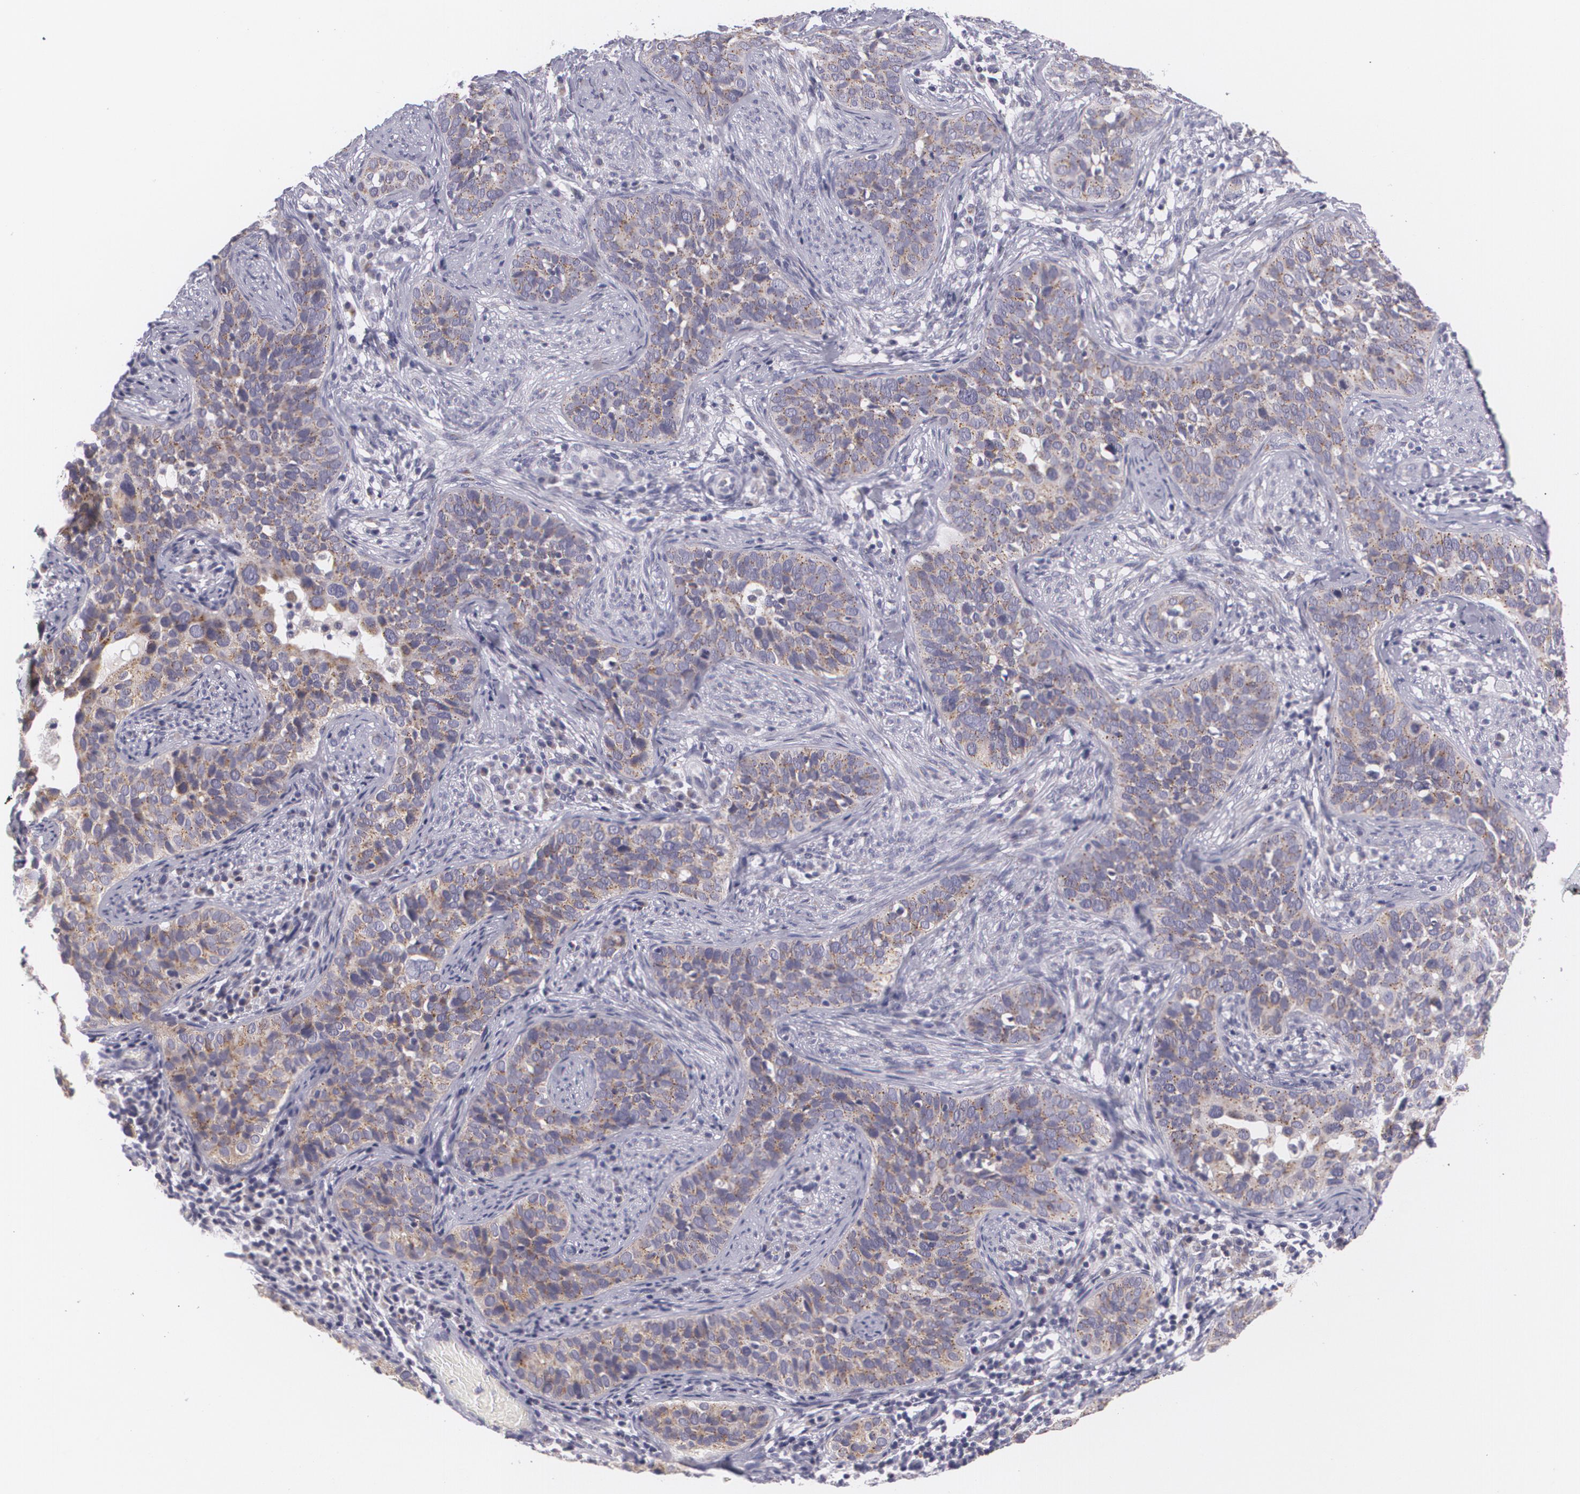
{"staining": {"intensity": "weak", "quantity": ">75%", "location": "cytoplasmic/membranous"}, "tissue": "cervical cancer", "cell_type": "Tumor cells", "image_type": "cancer", "snomed": [{"axis": "morphology", "description": "Squamous cell carcinoma, NOS"}, {"axis": "topography", "description": "Cervix"}], "caption": "Immunohistochemistry image of cervical squamous cell carcinoma stained for a protein (brown), which shows low levels of weak cytoplasmic/membranous positivity in about >75% of tumor cells.", "gene": "CILK1", "patient": {"sex": "female", "age": 31}}